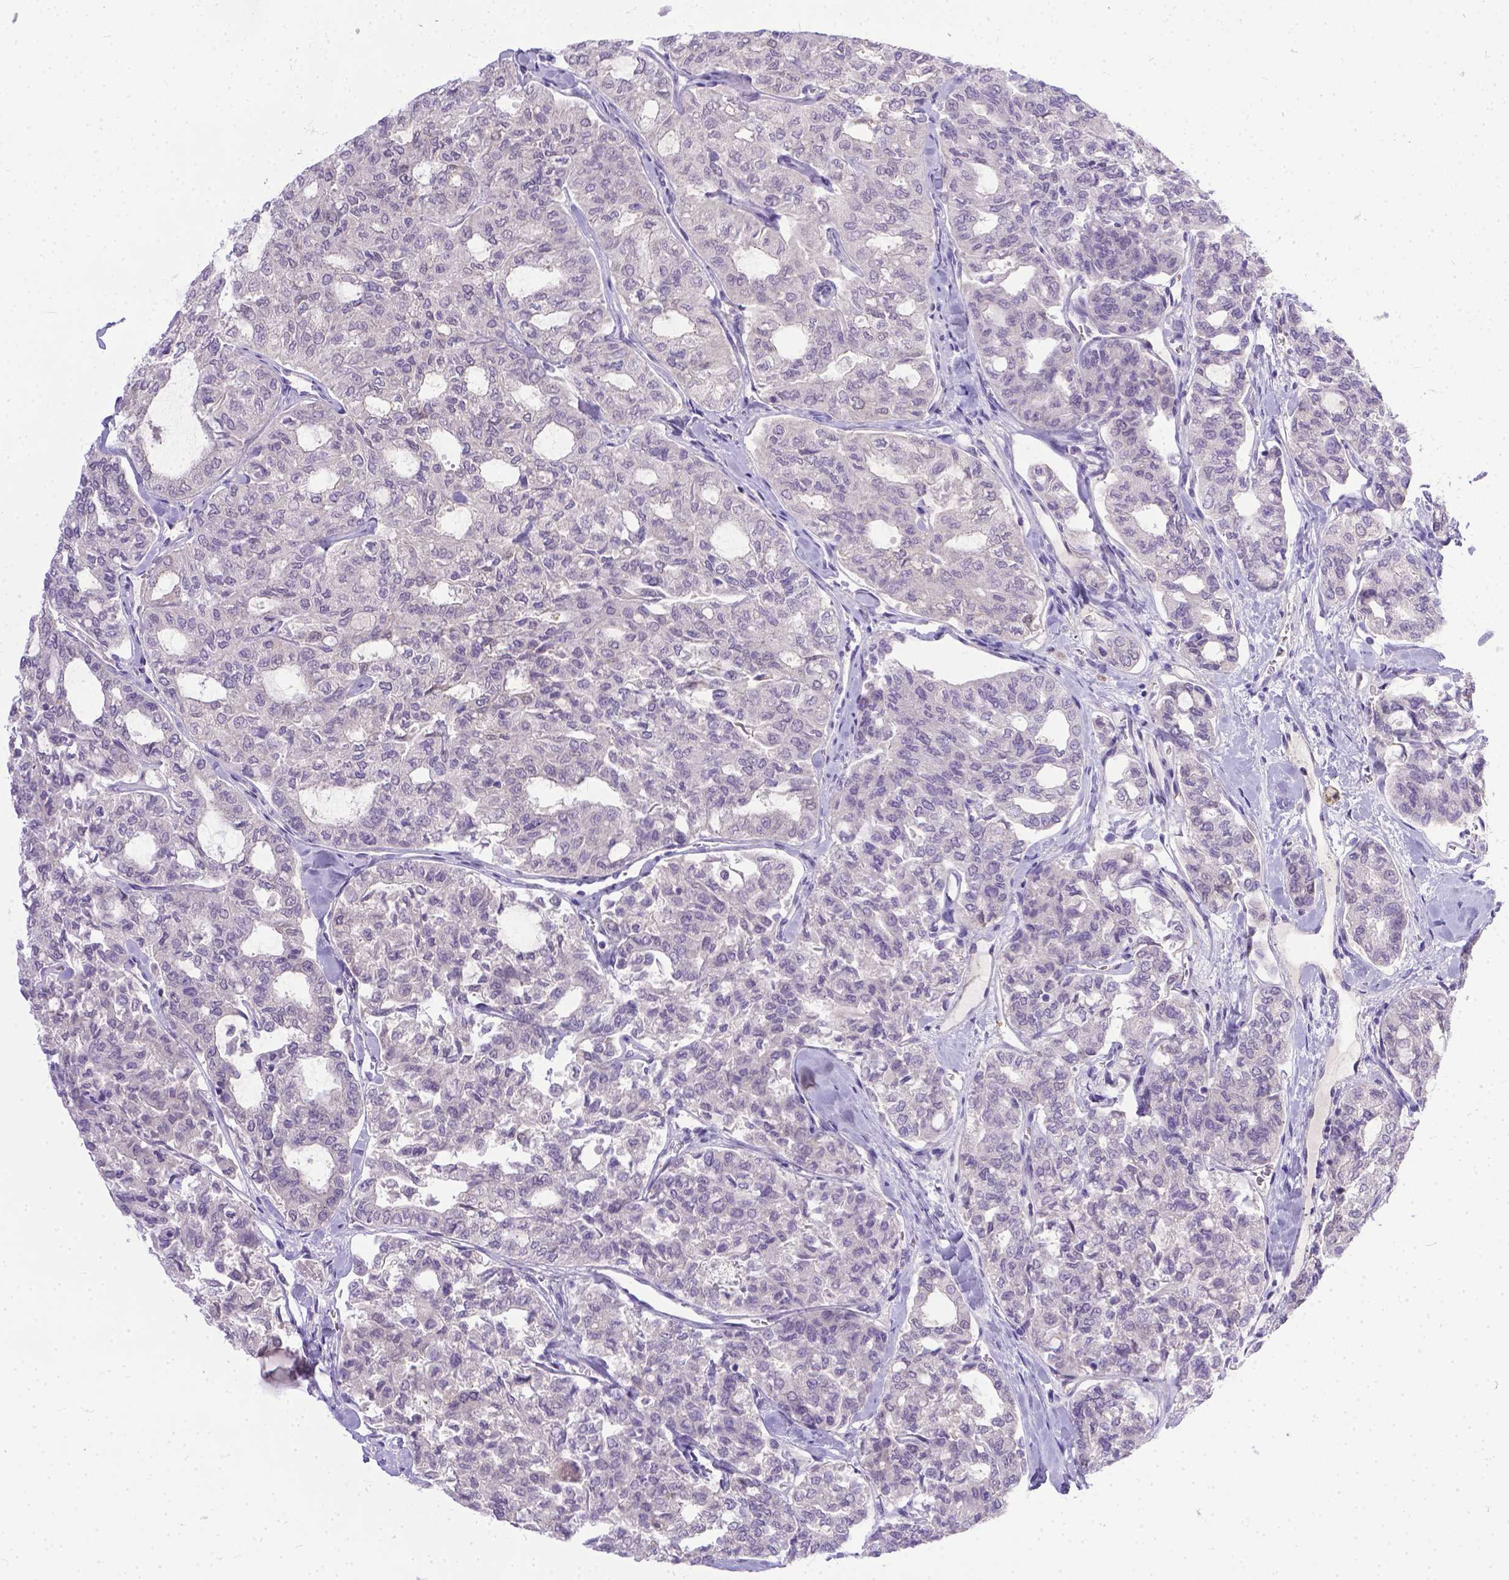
{"staining": {"intensity": "negative", "quantity": "none", "location": "none"}, "tissue": "thyroid cancer", "cell_type": "Tumor cells", "image_type": "cancer", "snomed": [{"axis": "morphology", "description": "Follicular adenoma carcinoma, NOS"}, {"axis": "topography", "description": "Thyroid gland"}], "caption": "The immunohistochemistry (IHC) image has no significant positivity in tumor cells of thyroid cancer tissue.", "gene": "TTLL6", "patient": {"sex": "male", "age": 75}}